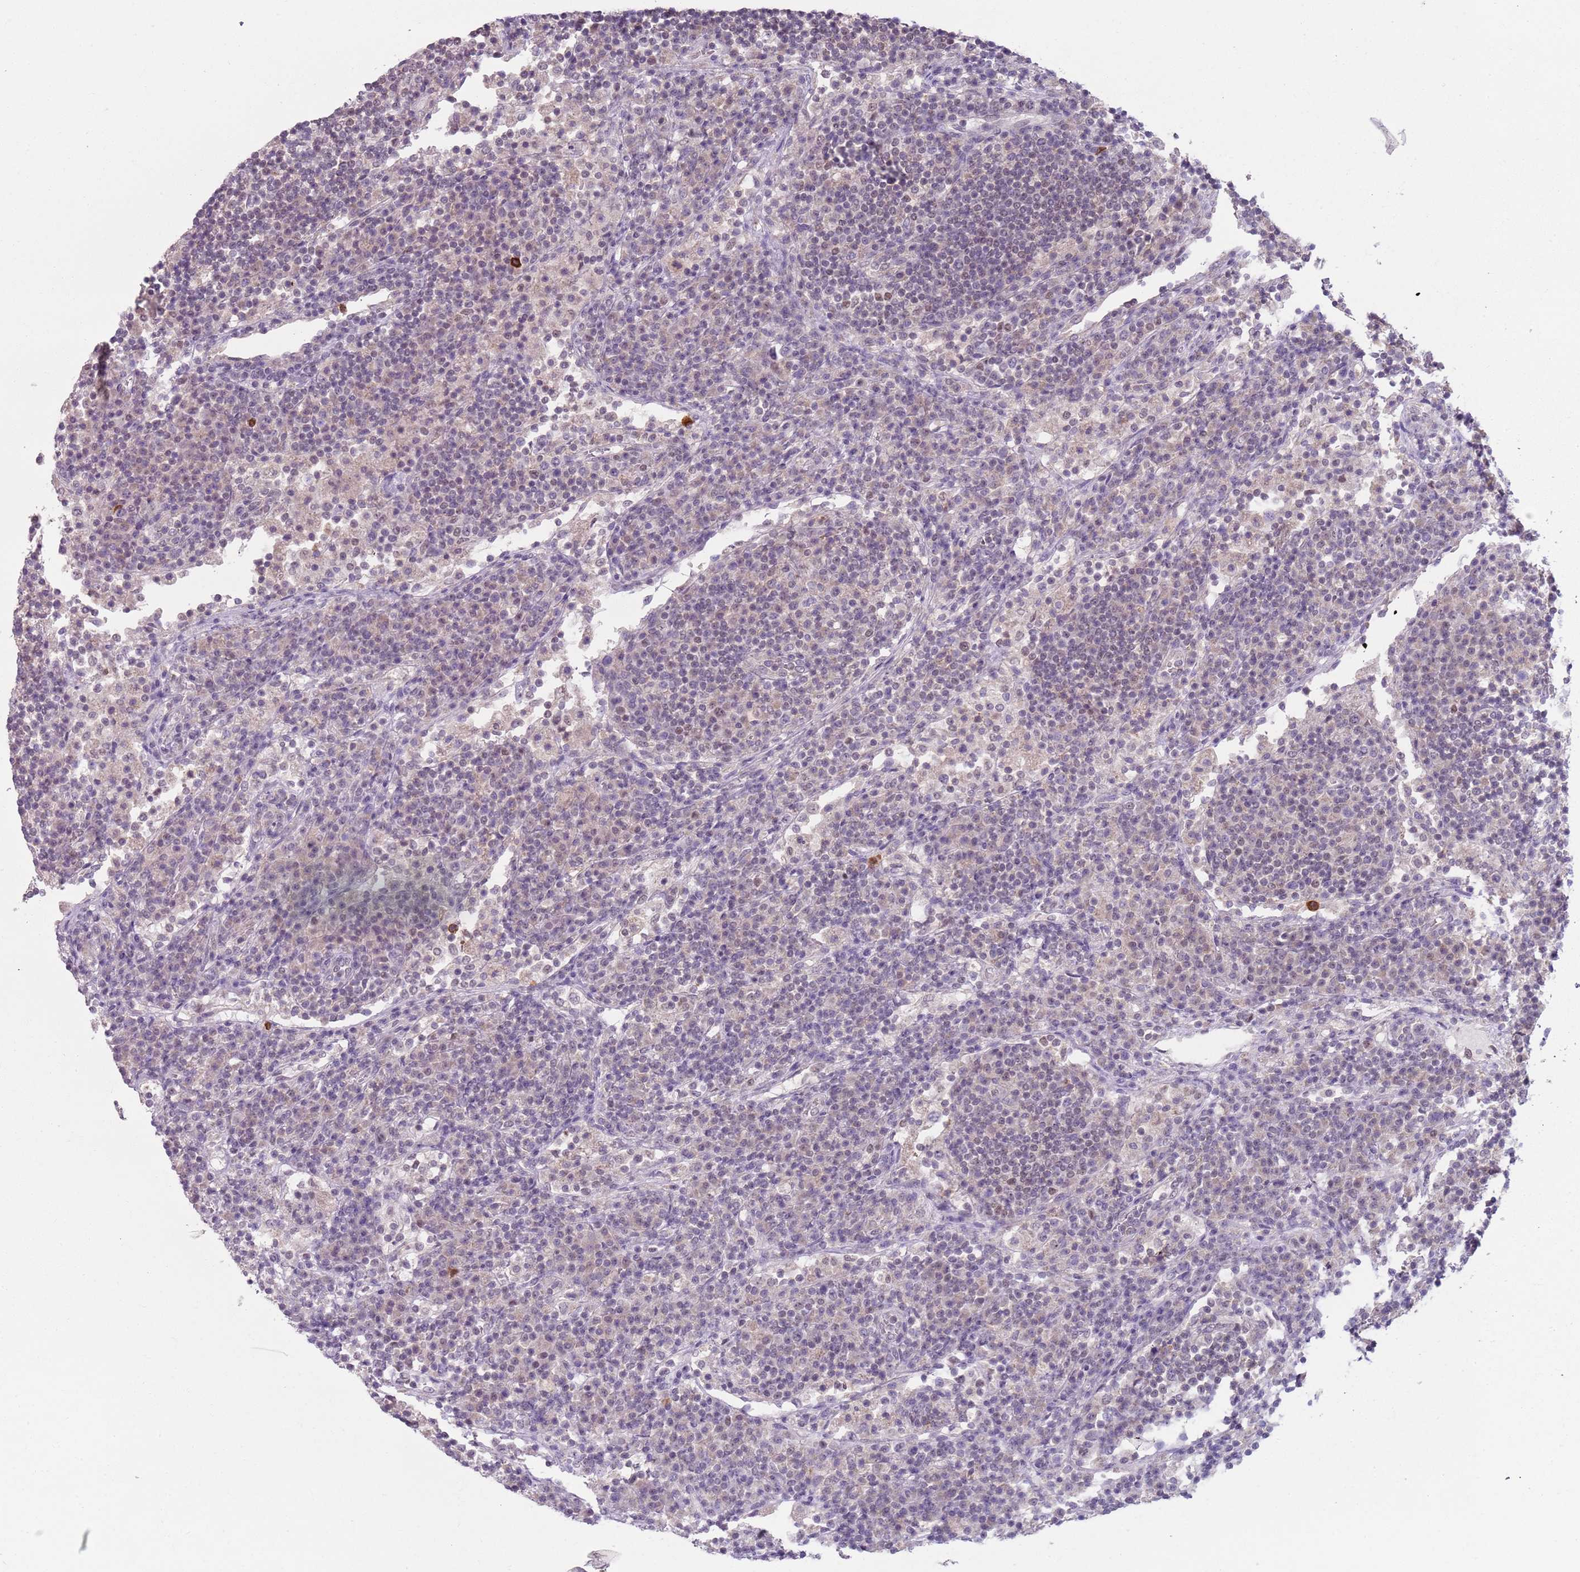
{"staining": {"intensity": "negative", "quantity": "none", "location": "none"}, "tissue": "lymph node", "cell_type": "Germinal center cells", "image_type": "normal", "snomed": [{"axis": "morphology", "description": "Normal tissue, NOS"}, {"axis": "topography", "description": "Lymph node"}], "caption": "IHC image of normal lymph node stained for a protein (brown), which reveals no staining in germinal center cells.", "gene": "SMARCAL1", "patient": {"sex": "female", "age": 53}}